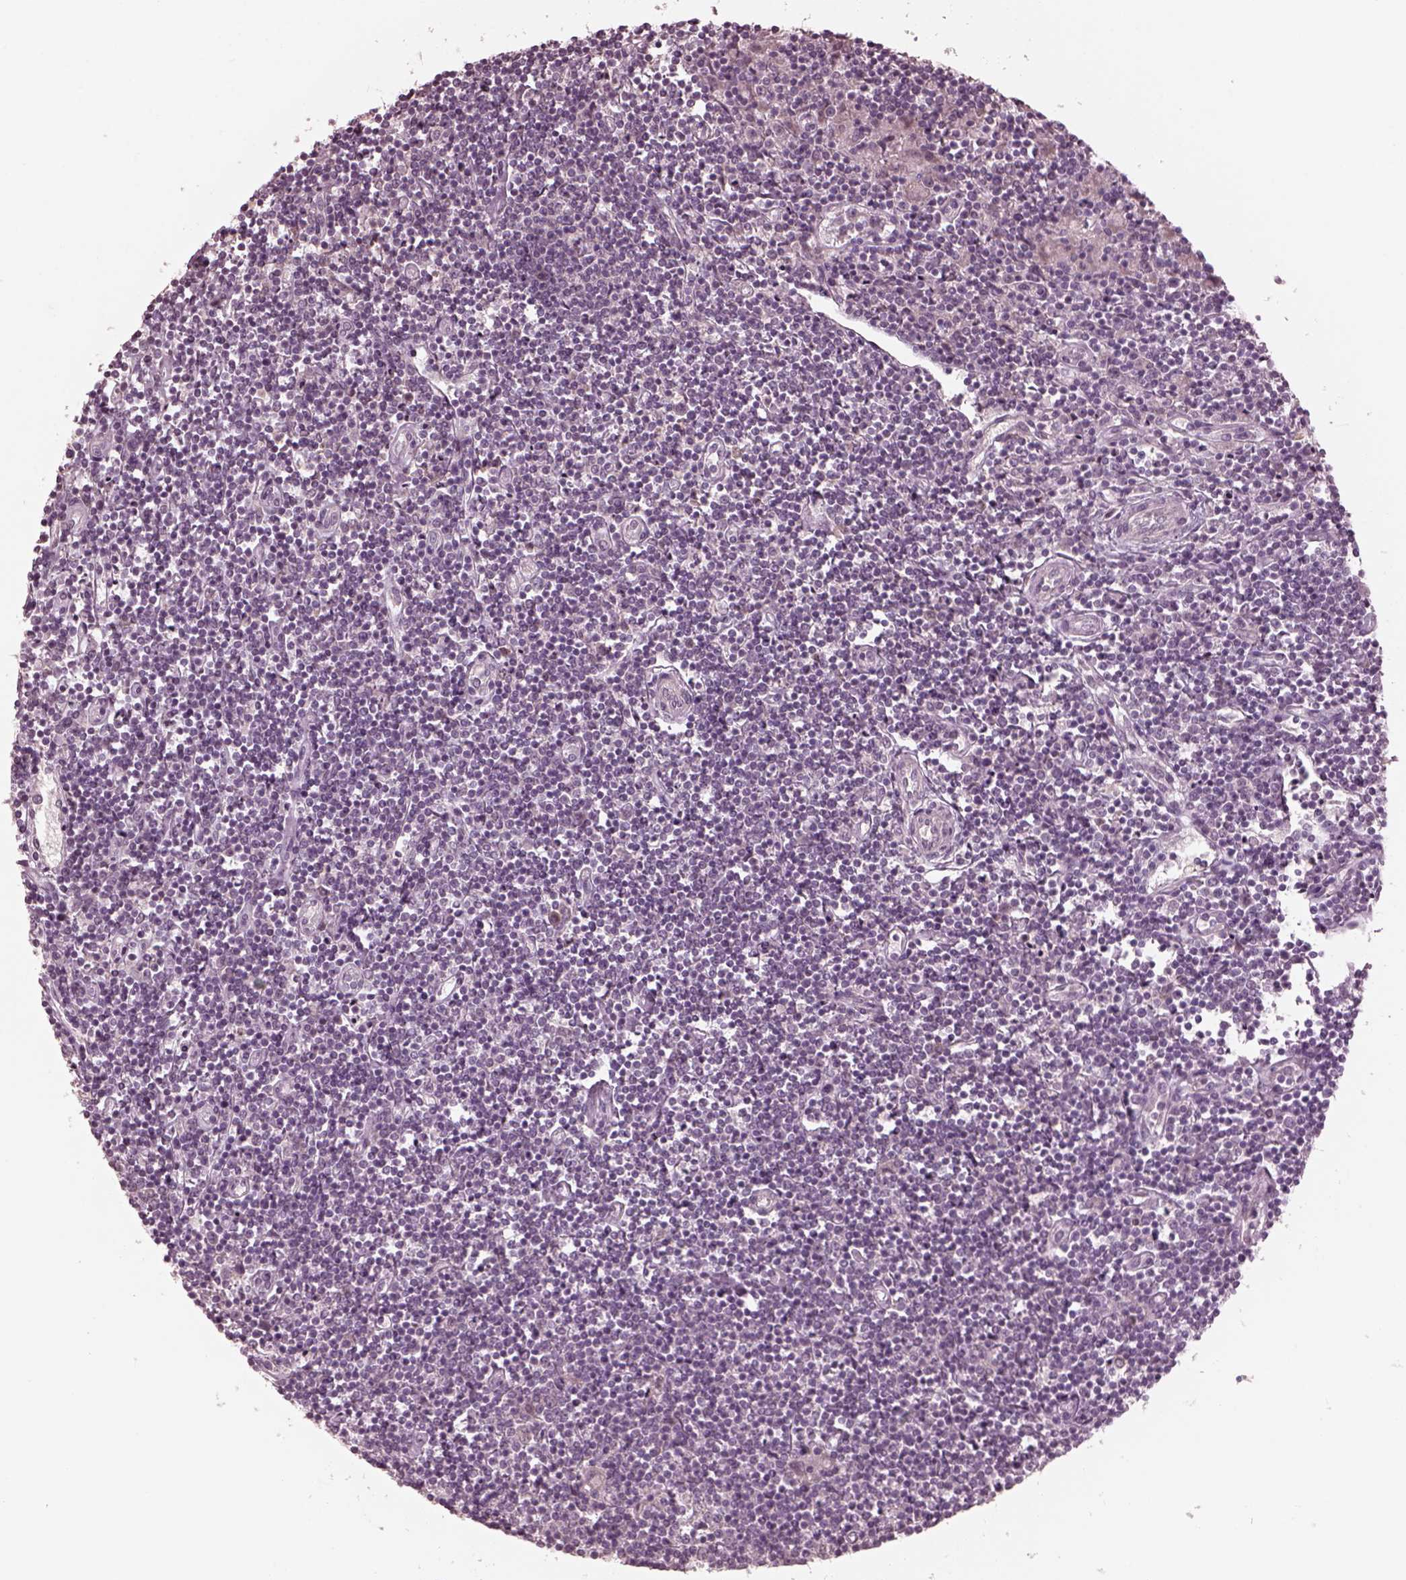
{"staining": {"intensity": "negative", "quantity": "none", "location": "none"}, "tissue": "lymphoma", "cell_type": "Tumor cells", "image_type": "cancer", "snomed": [{"axis": "morphology", "description": "Hodgkin's disease, NOS"}, {"axis": "topography", "description": "Lymph node"}], "caption": "A micrograph of Hodgkin's disease stained for a protein displays no brown staining in tumor cells.", "gene": "RGS7", "patient": {"sex": "male", "age": 40}}